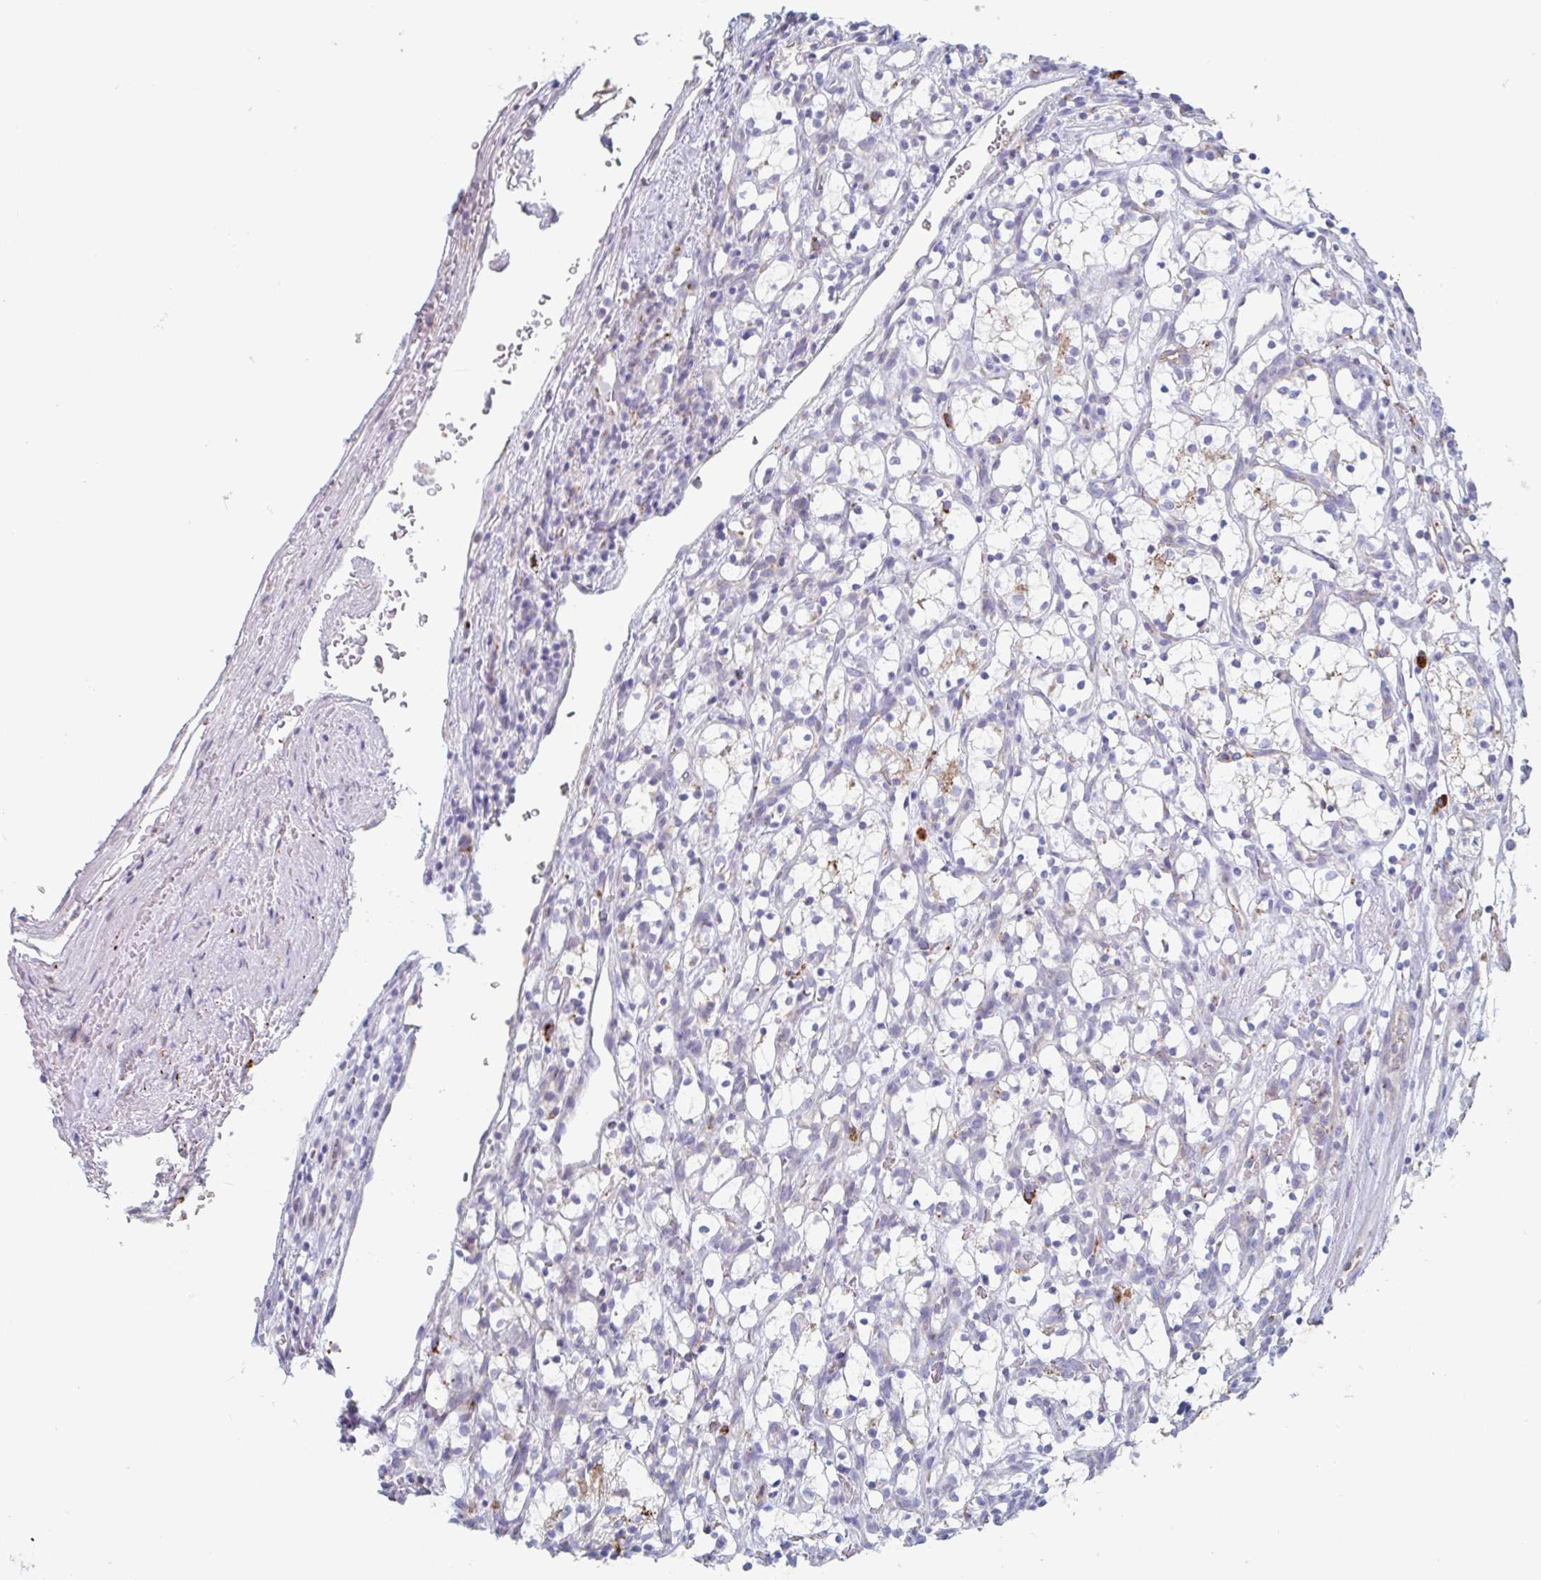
{"staining": {"intensity": "negative", "quantity": "none", "location": "none"}, "tissue": "renal cancer", "cell_type": "Tumor cells", "image_type": "cancer", "snomed": [{"axis": "morphology", "description": "Adenocarcinoma, NOS"}, {"axis": "topography", "description": "Kidney"}], "caption": "Immunohistochemistry histopathology image of human adenocarcinoma (renal) stained for a protein (brown), which reveals no positivity in tumor cells.", "gene": "MANBA", "patient": {"sex": "female", "age": 69}}